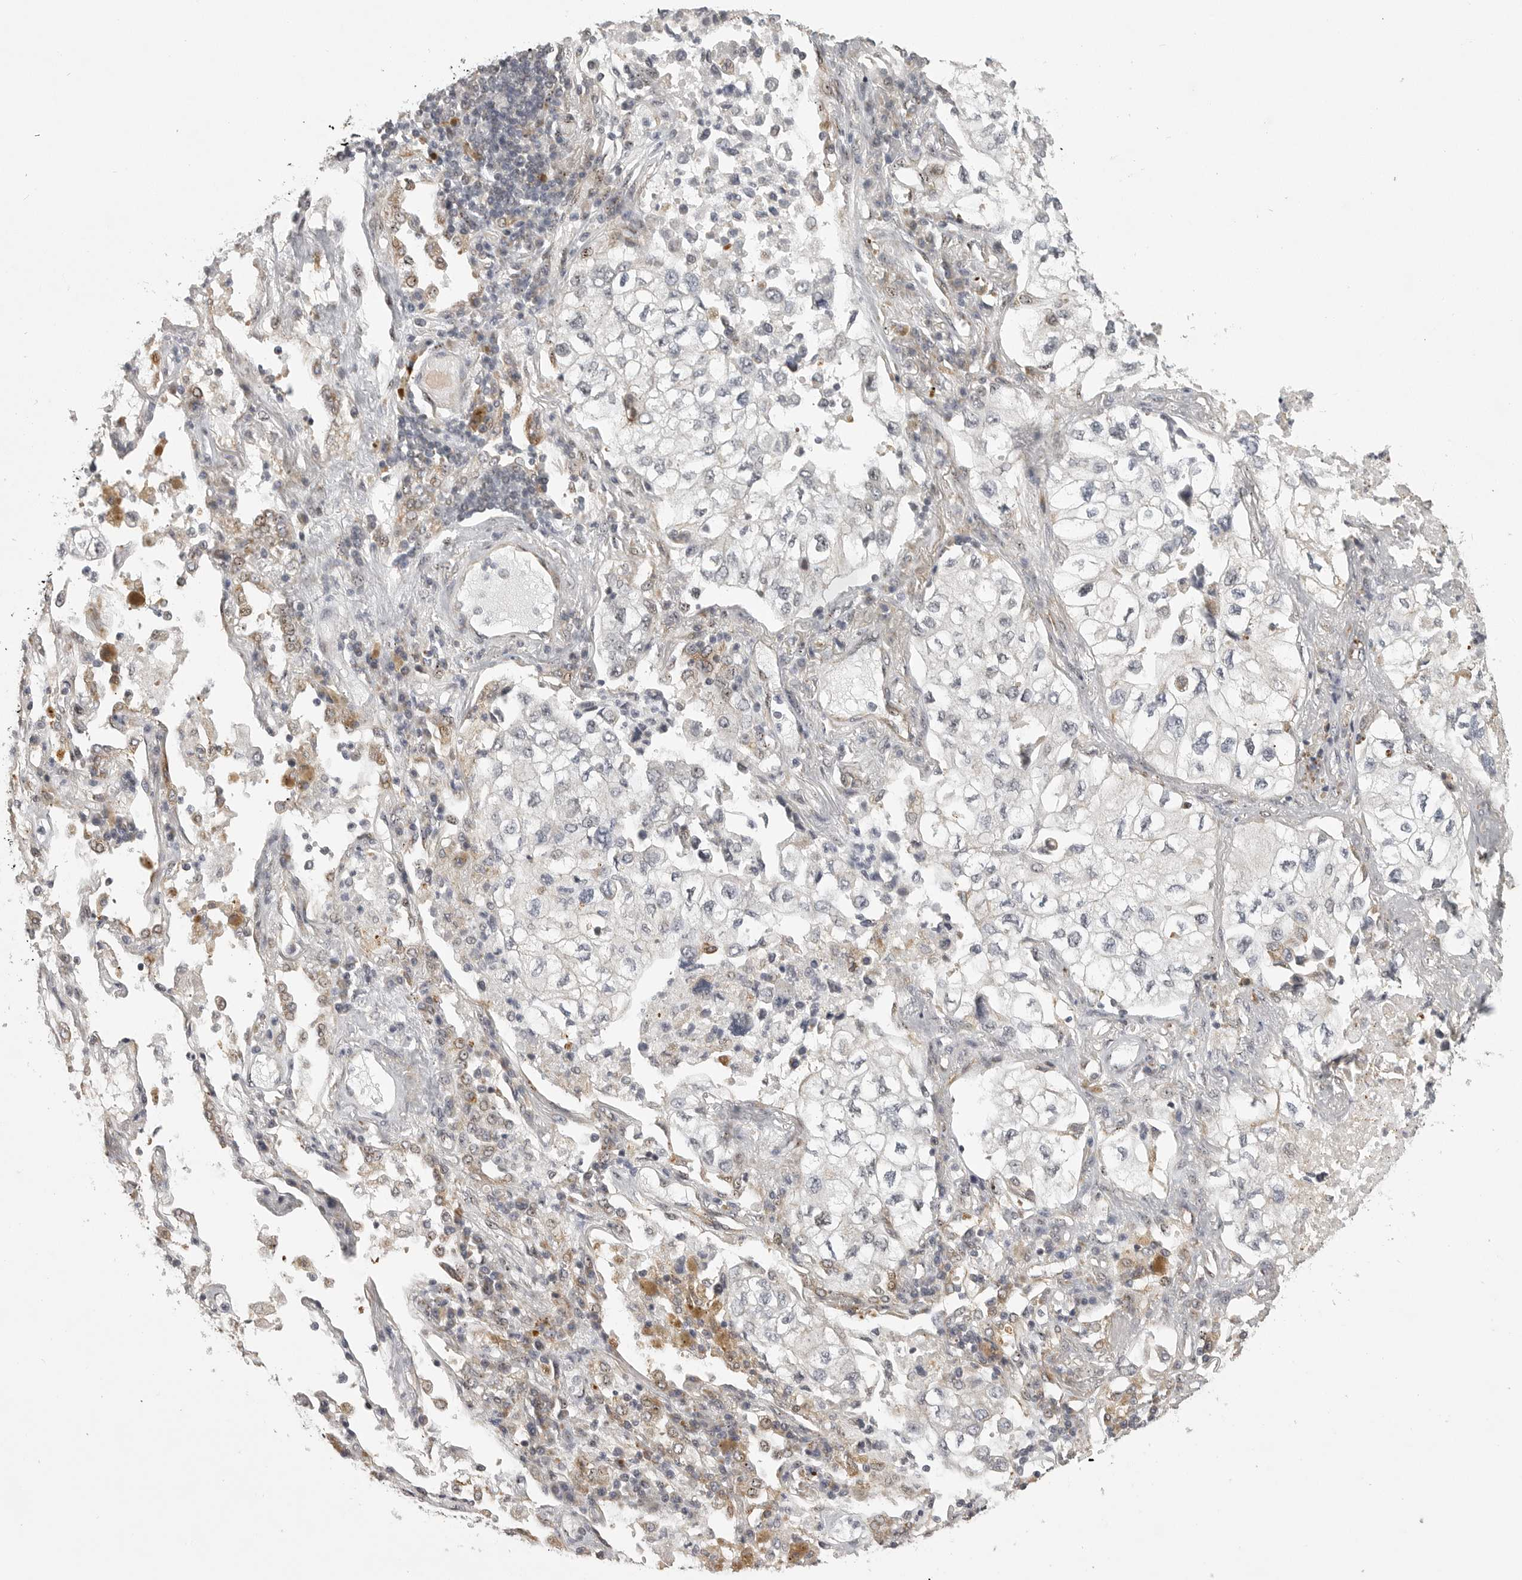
{"staining": {"intensity": "negative", "quantity": "none", "location": "none"}, "tissue": "lung cancer", "cell_type": "Tumor cells", "image_type": "cancer", "snomed": [{"axis": "morphology", "description": "Adenocarcinoma, NOS"}, {"axis": "topography", "description": "Lung"}], "caption": "Human lung cancer (adenocarcinoma) stained for a protein using immunohistochemistry (IHC) shows no positivity in tumor cells.", "gene": "POLE2", "patient": {"sex": "male", "age": 63}}